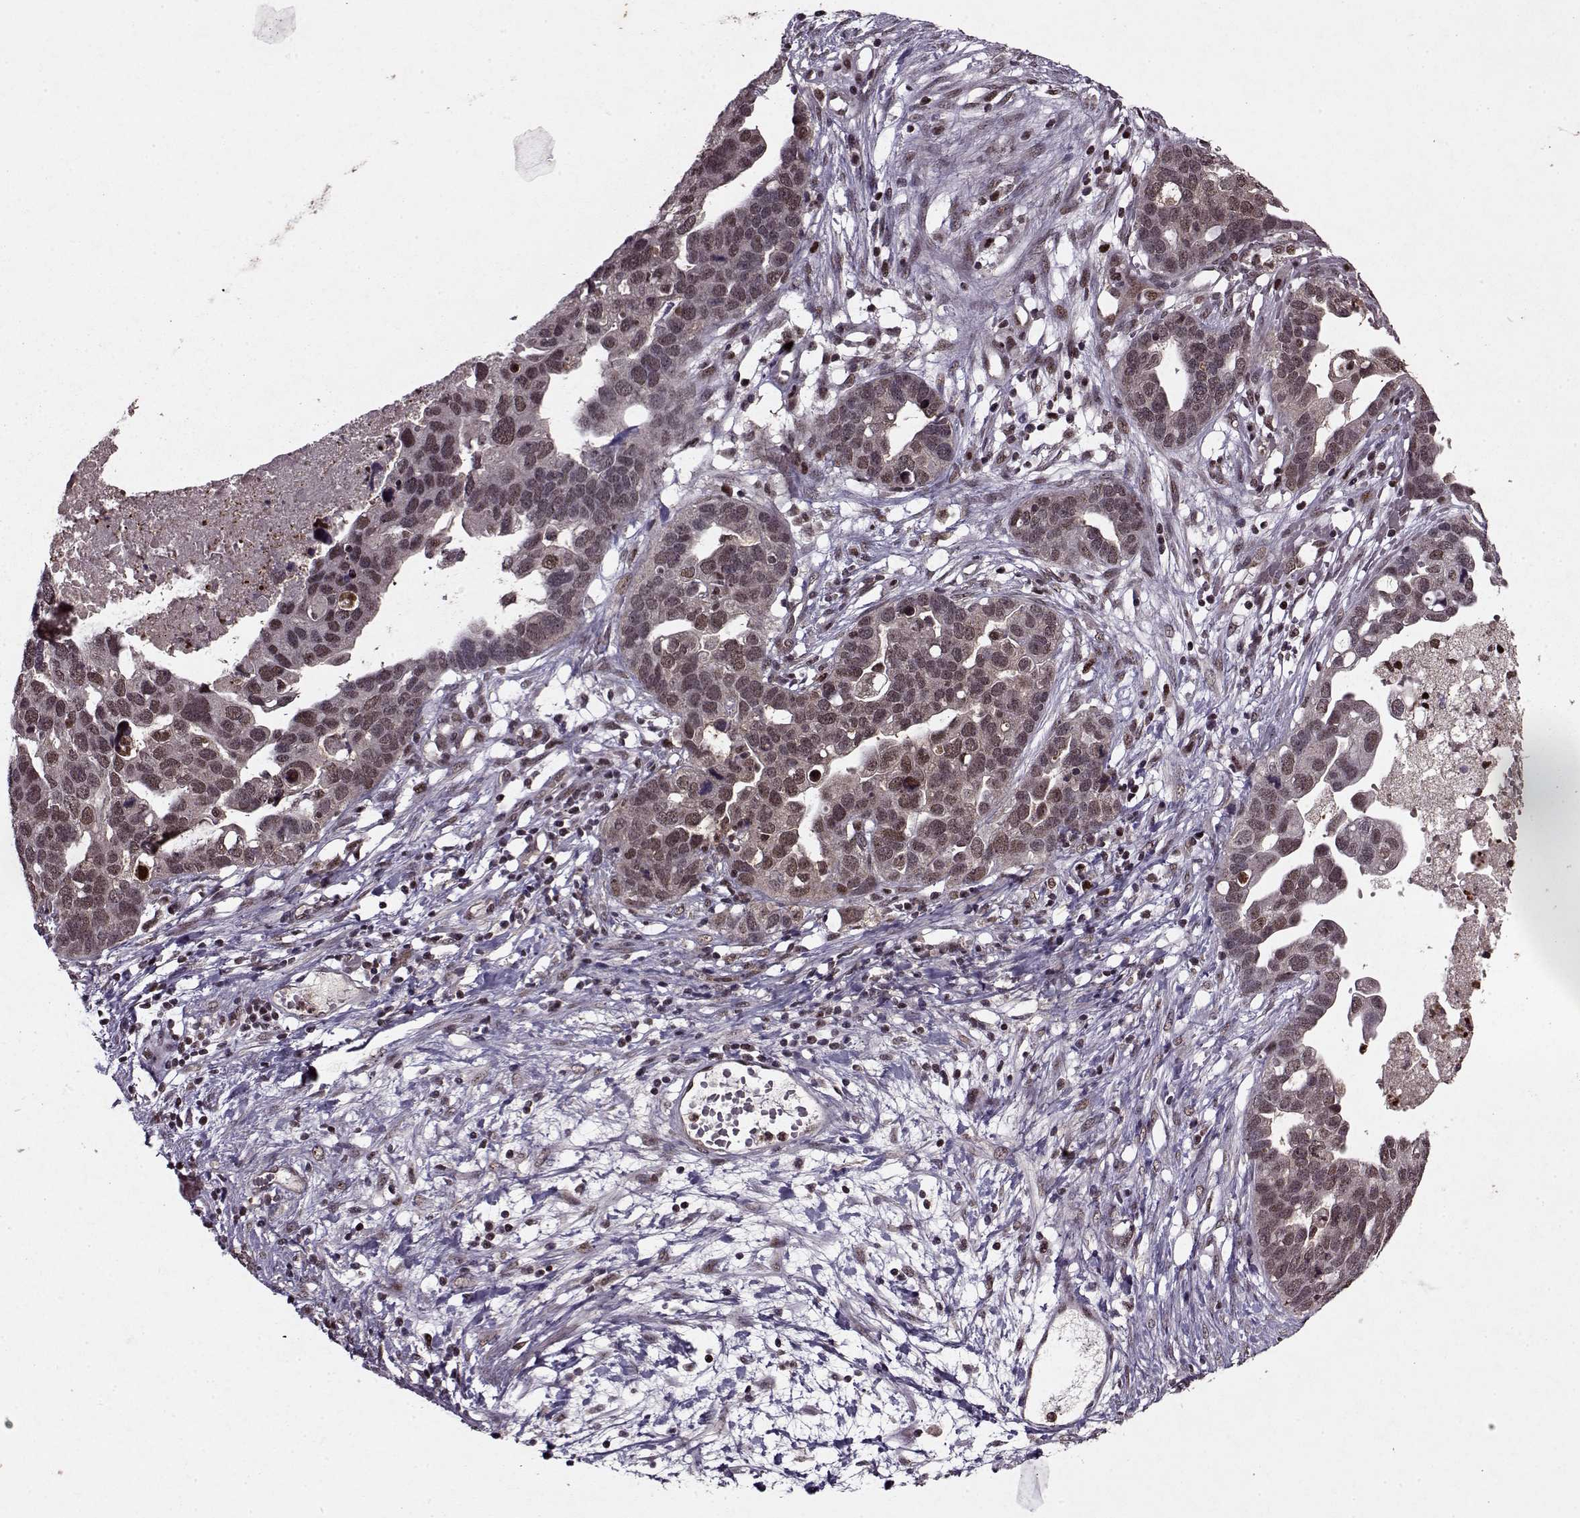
{"staining": {"intensity": "weak", "quantity": ">75%", "location": "cytoplasmic/membranous,nuclear"}, "tissue": "ovarian cancer", "cell_type": "Tumor cells", "image_type": "cancer", "snomed": [{"axis": "morphology", "description": "Cystadenocarcinoma, serous, NOS"}, {"axis": "topography", "description": "Ovary"}], "caption": "The micrograph displays staining of ovarian cancer (serous cystadenocarcinoma), revealing weak cytoplasmic/membranous and nuclear protein staining (brown color) within tumor cells.", "gene": "PSMA7", "patient": {"sex": "female", "age": 54}}